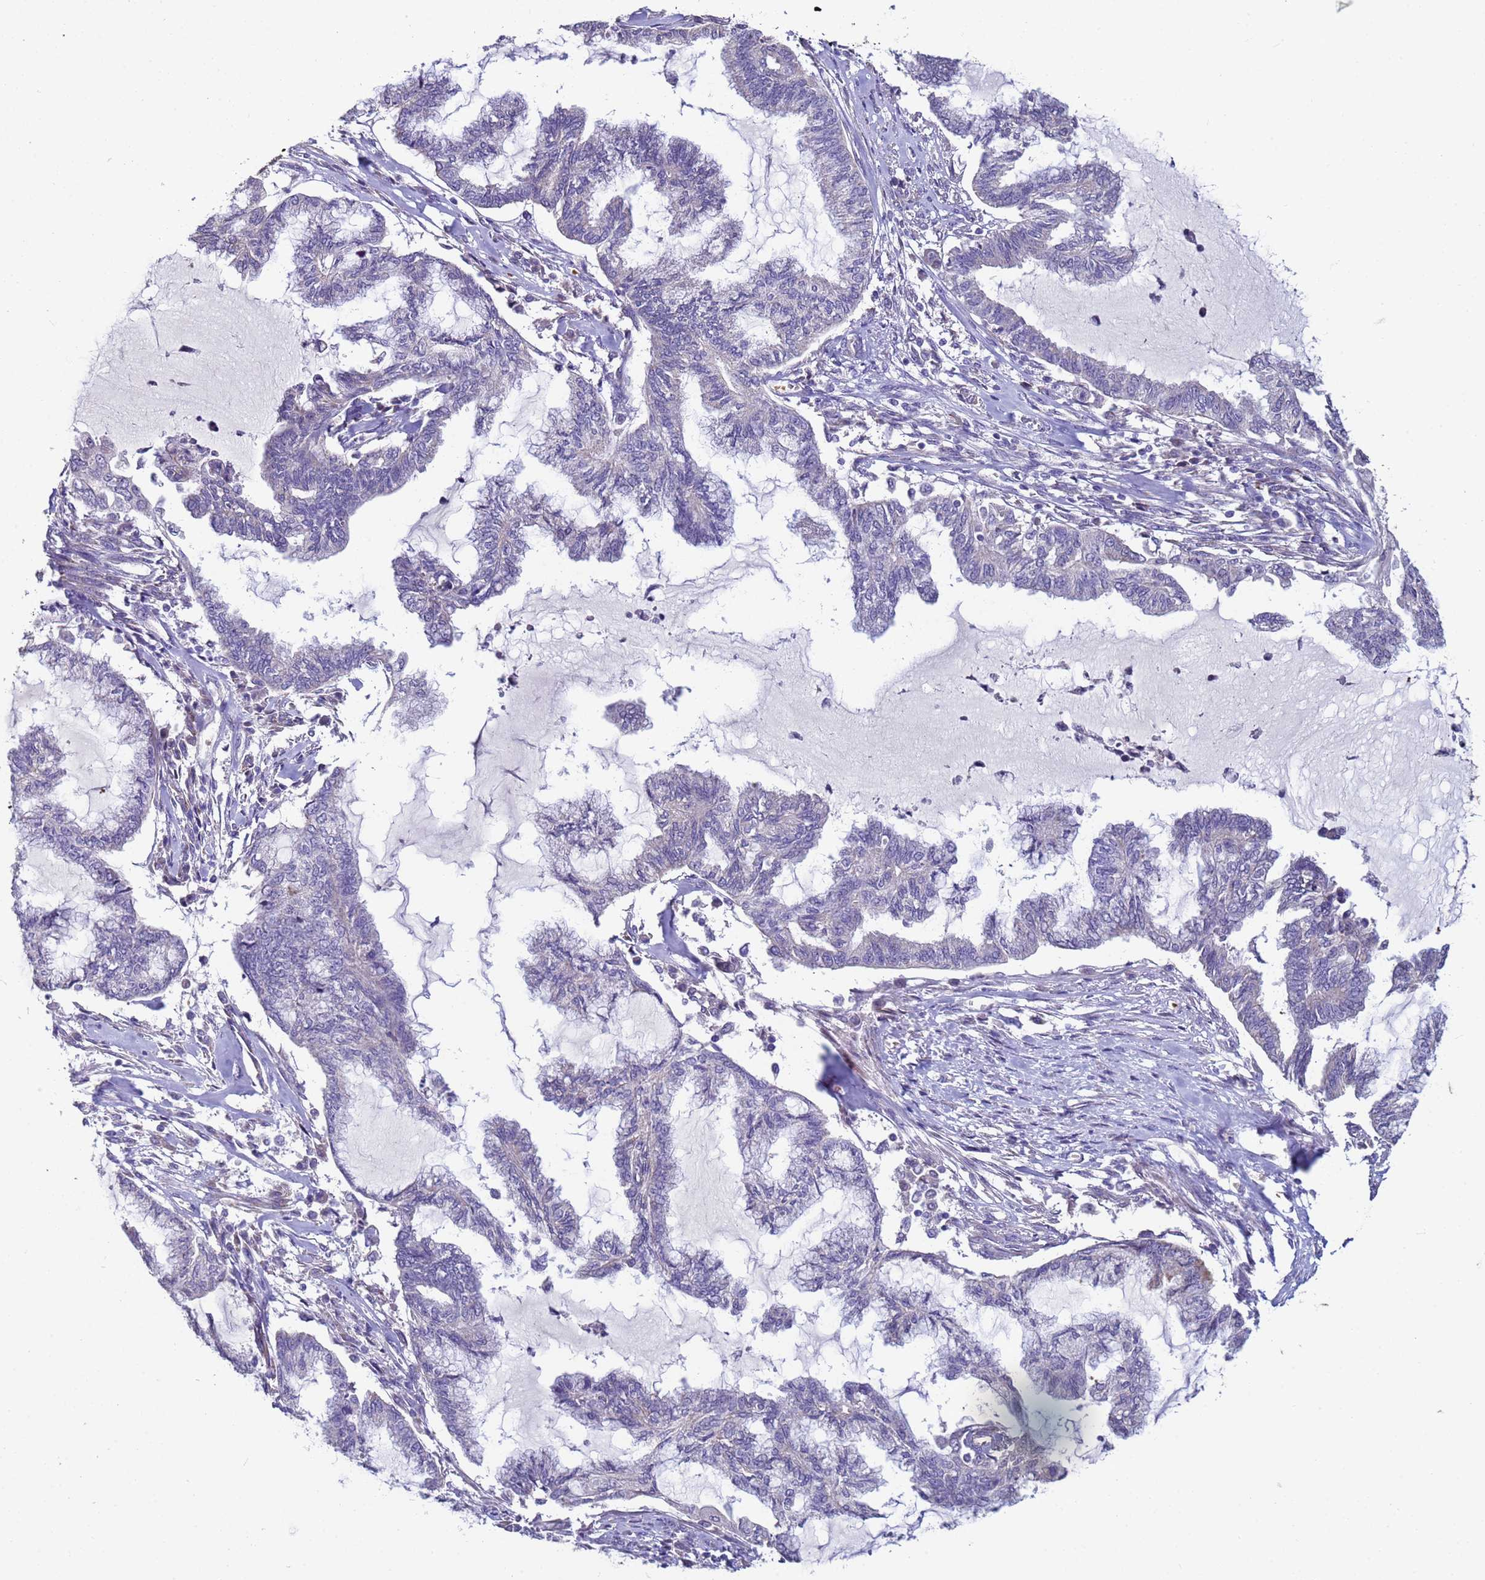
{"staining": {"intensity": "negative", "quantity": "none", "location": "none"}, "tissue": "endometrial cancer", "cell_type": "Tumor cells", "image_type": "cancer", "snomed": [{"axis": "morphology", "description": "Adenocarcinoma, NOS"}, {"axis": "topography", "description": "Endometrium"}], "caption": "DAB (3,3'-diaminobenzidine) immunohistochemical staining of human endometrial adenocarcinoma displays no significant positivity in tumor cells.", "gene": "CLHC1", "patient": {"sex": "female", "age": 86}}